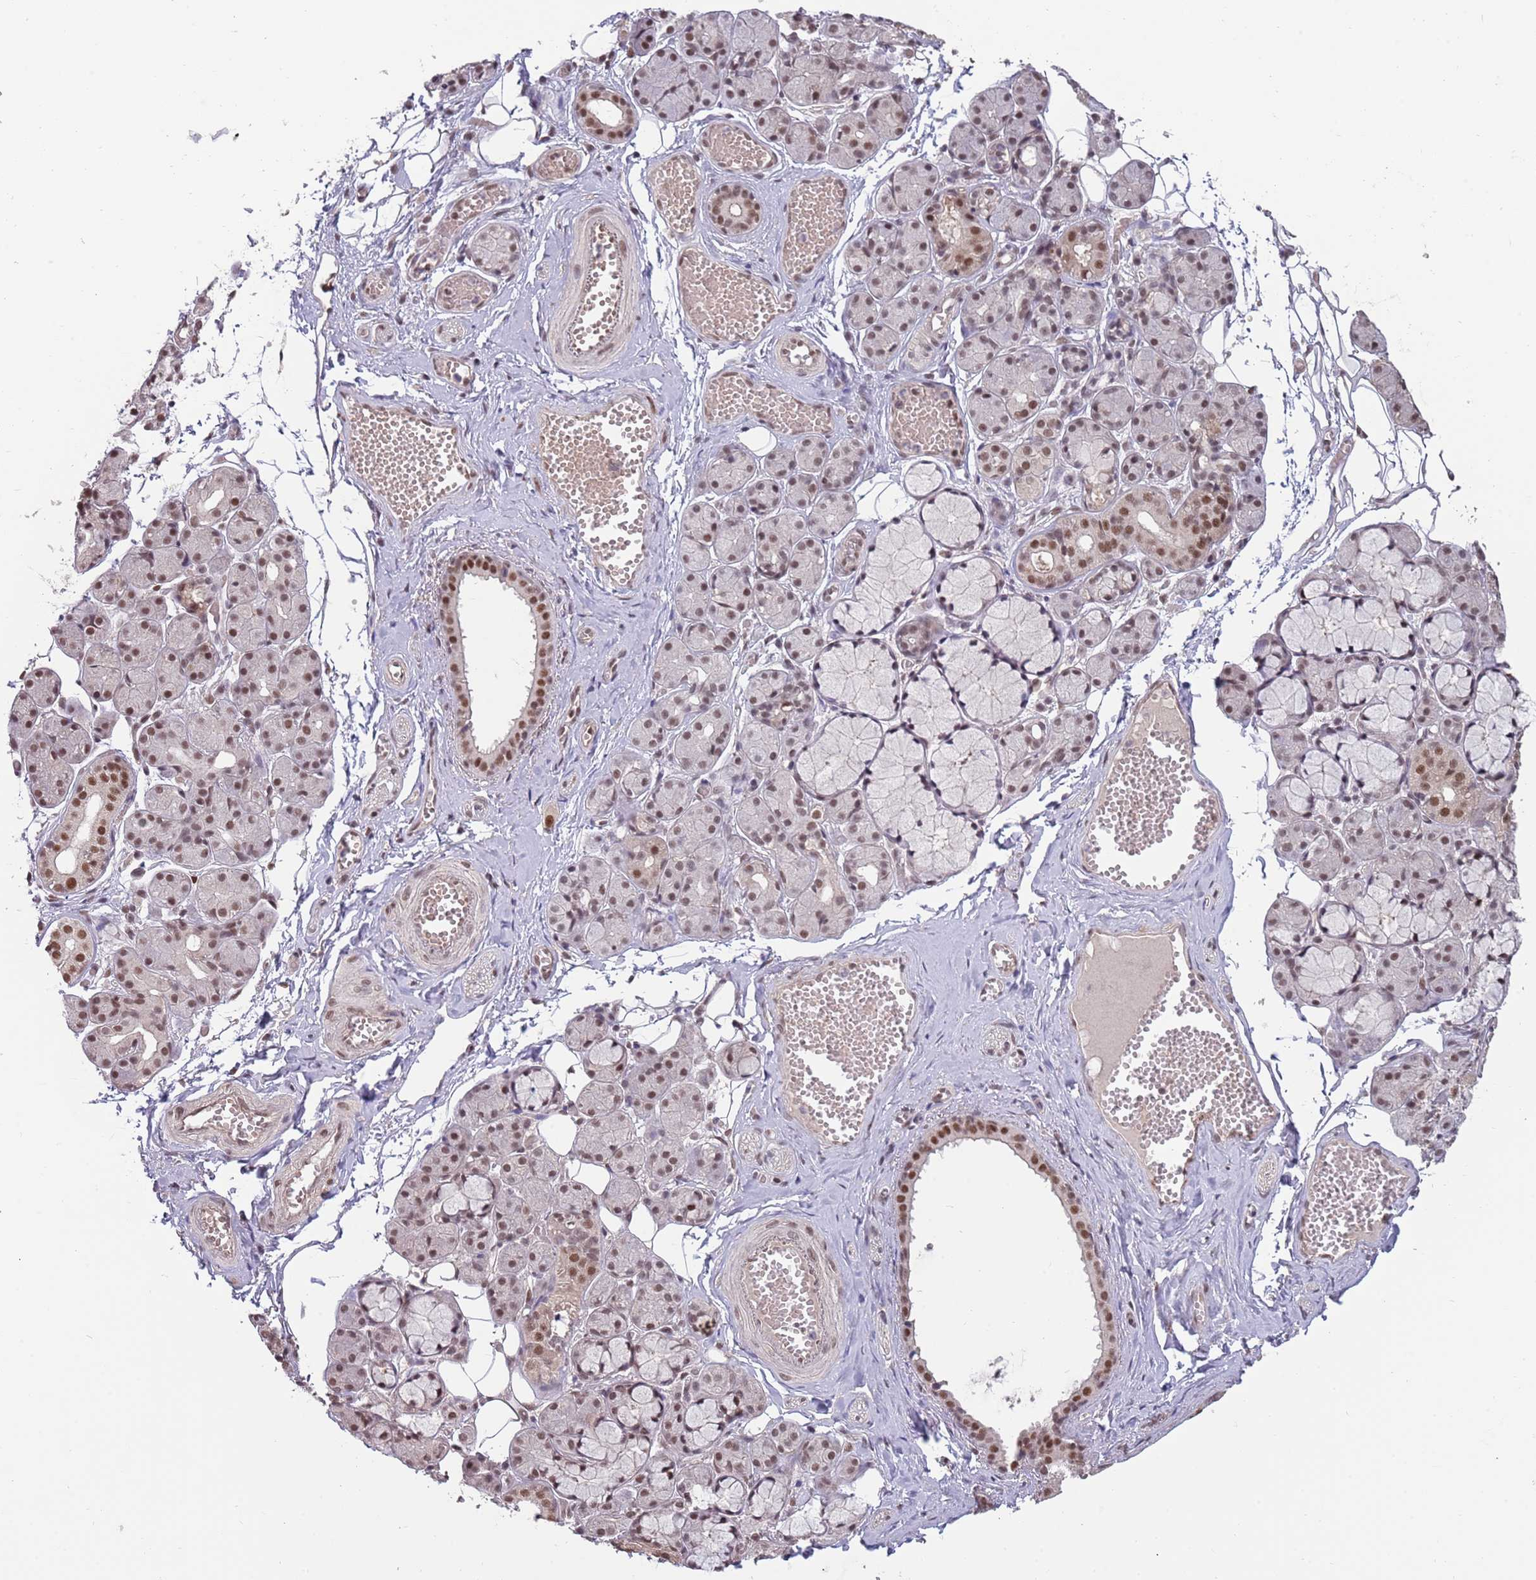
{"staining": {"intensity": "moderate", "quantity": "25%-75%", "location": "nuclear"}, "tissue": "salivary gland", "cell_type": "Glandular cells", "image_type": "normal", "snomed": [{"axis": "morphology", "description": "Normal tissue, NOS"}, {"axis": "topography", "description": "Salivary gland"}], "caption": "Protein expression analysis of normal human salivary gland reveals moderate nuclear staining in about 25%-75% of glandular cells. (IHC, brightfield microscopy, high magnification).", "gene": "ZBTB7A", "patient": {"sex": "male", "age": 63}}